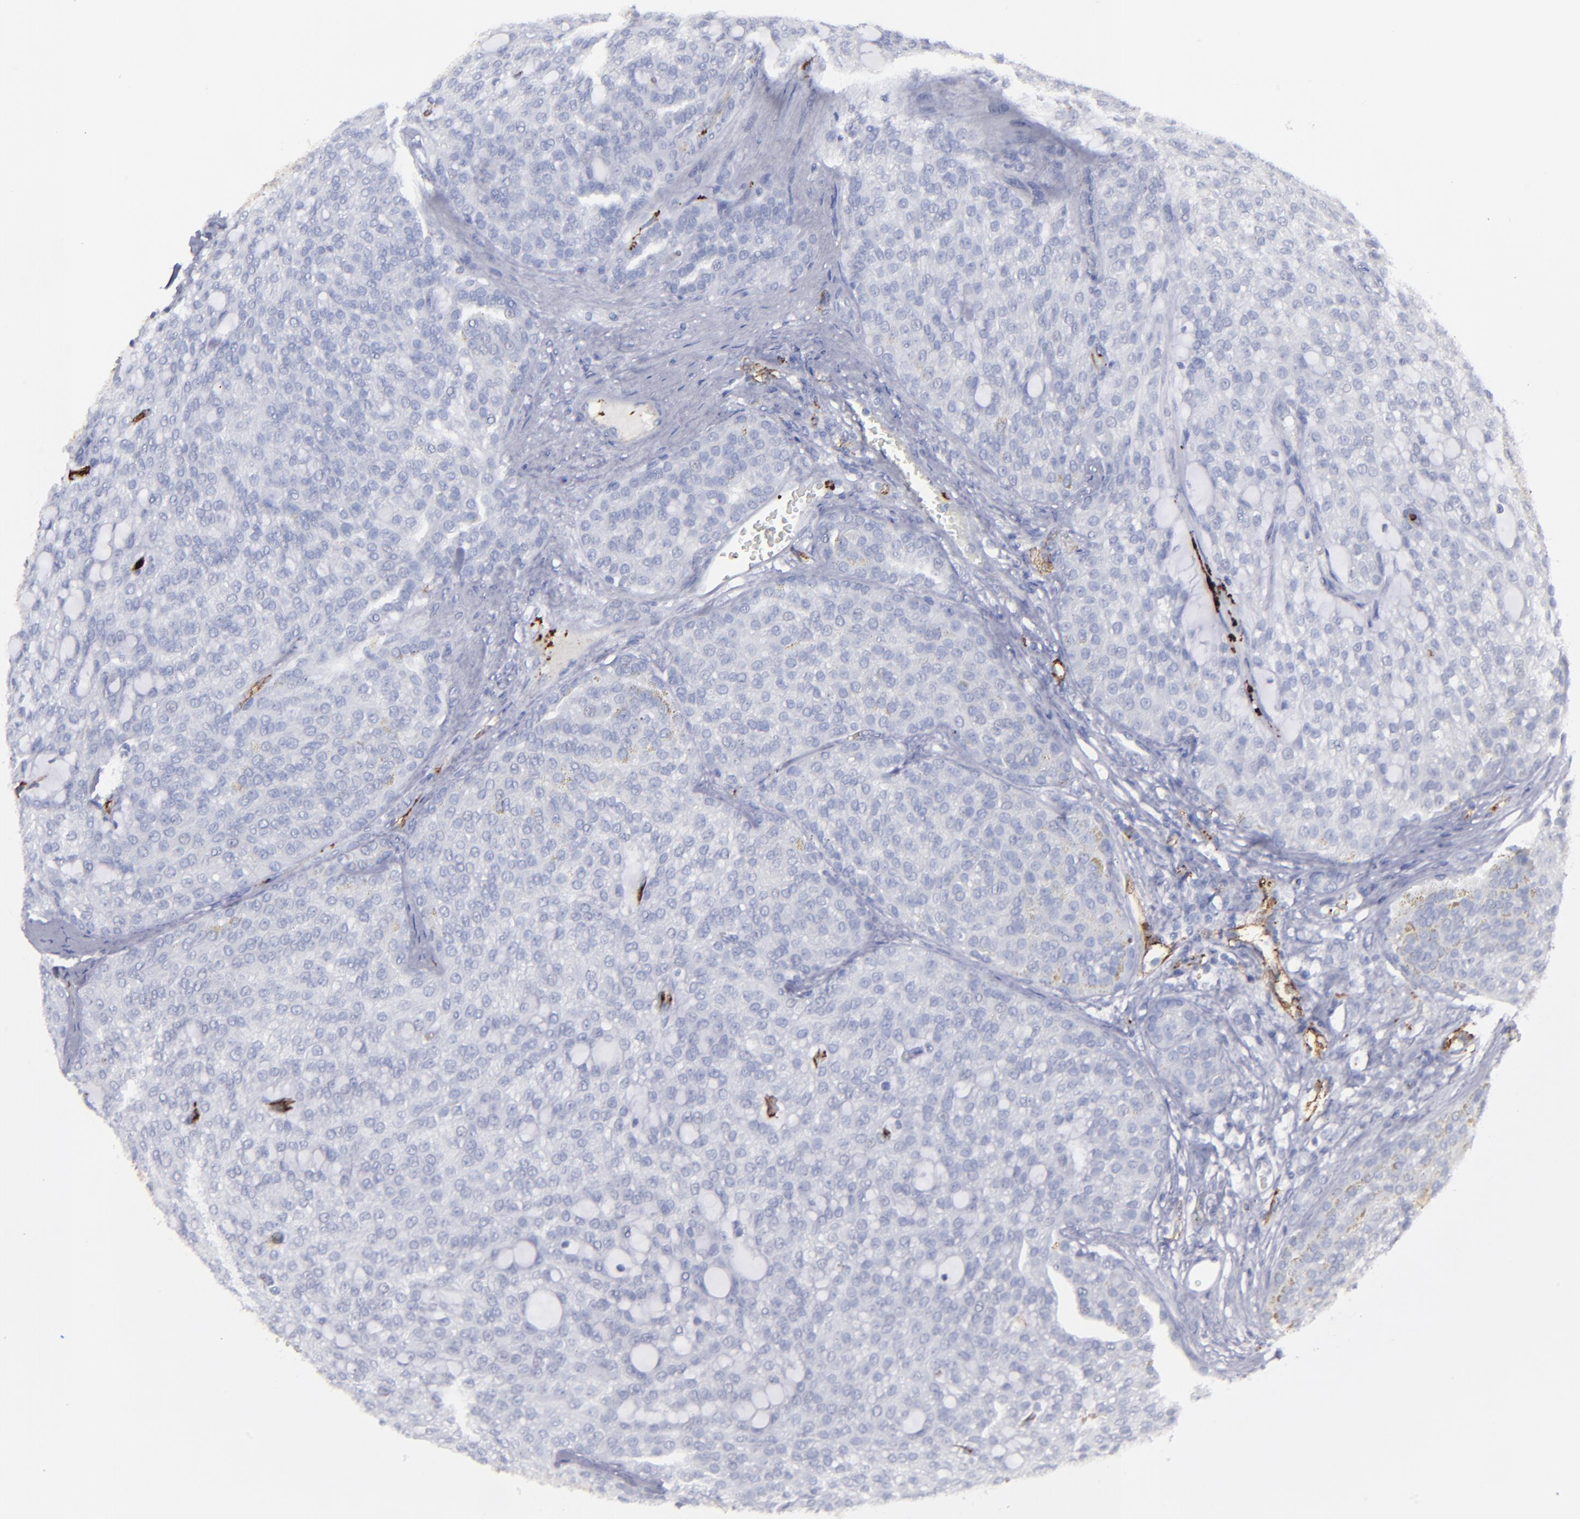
{"staining": {"intensity": "negative", "quantity": "none", "location": "none"}, "tissue": "renal cancer", "cell_type": "Tumor cells", "image_type": "cancer", "snomed": [{"axis": "morphology", "description": "Adenocarcinoma, NOS"}, {"axis": "topography", "description": "Kidney"}], "caption": "DAB immunohistochemical staining of renal cancer (adenocarcinoma) shows no significant positivity in tumor cells.", "gene": "CD36", "patient": {"sex": "male", "age": 63}}